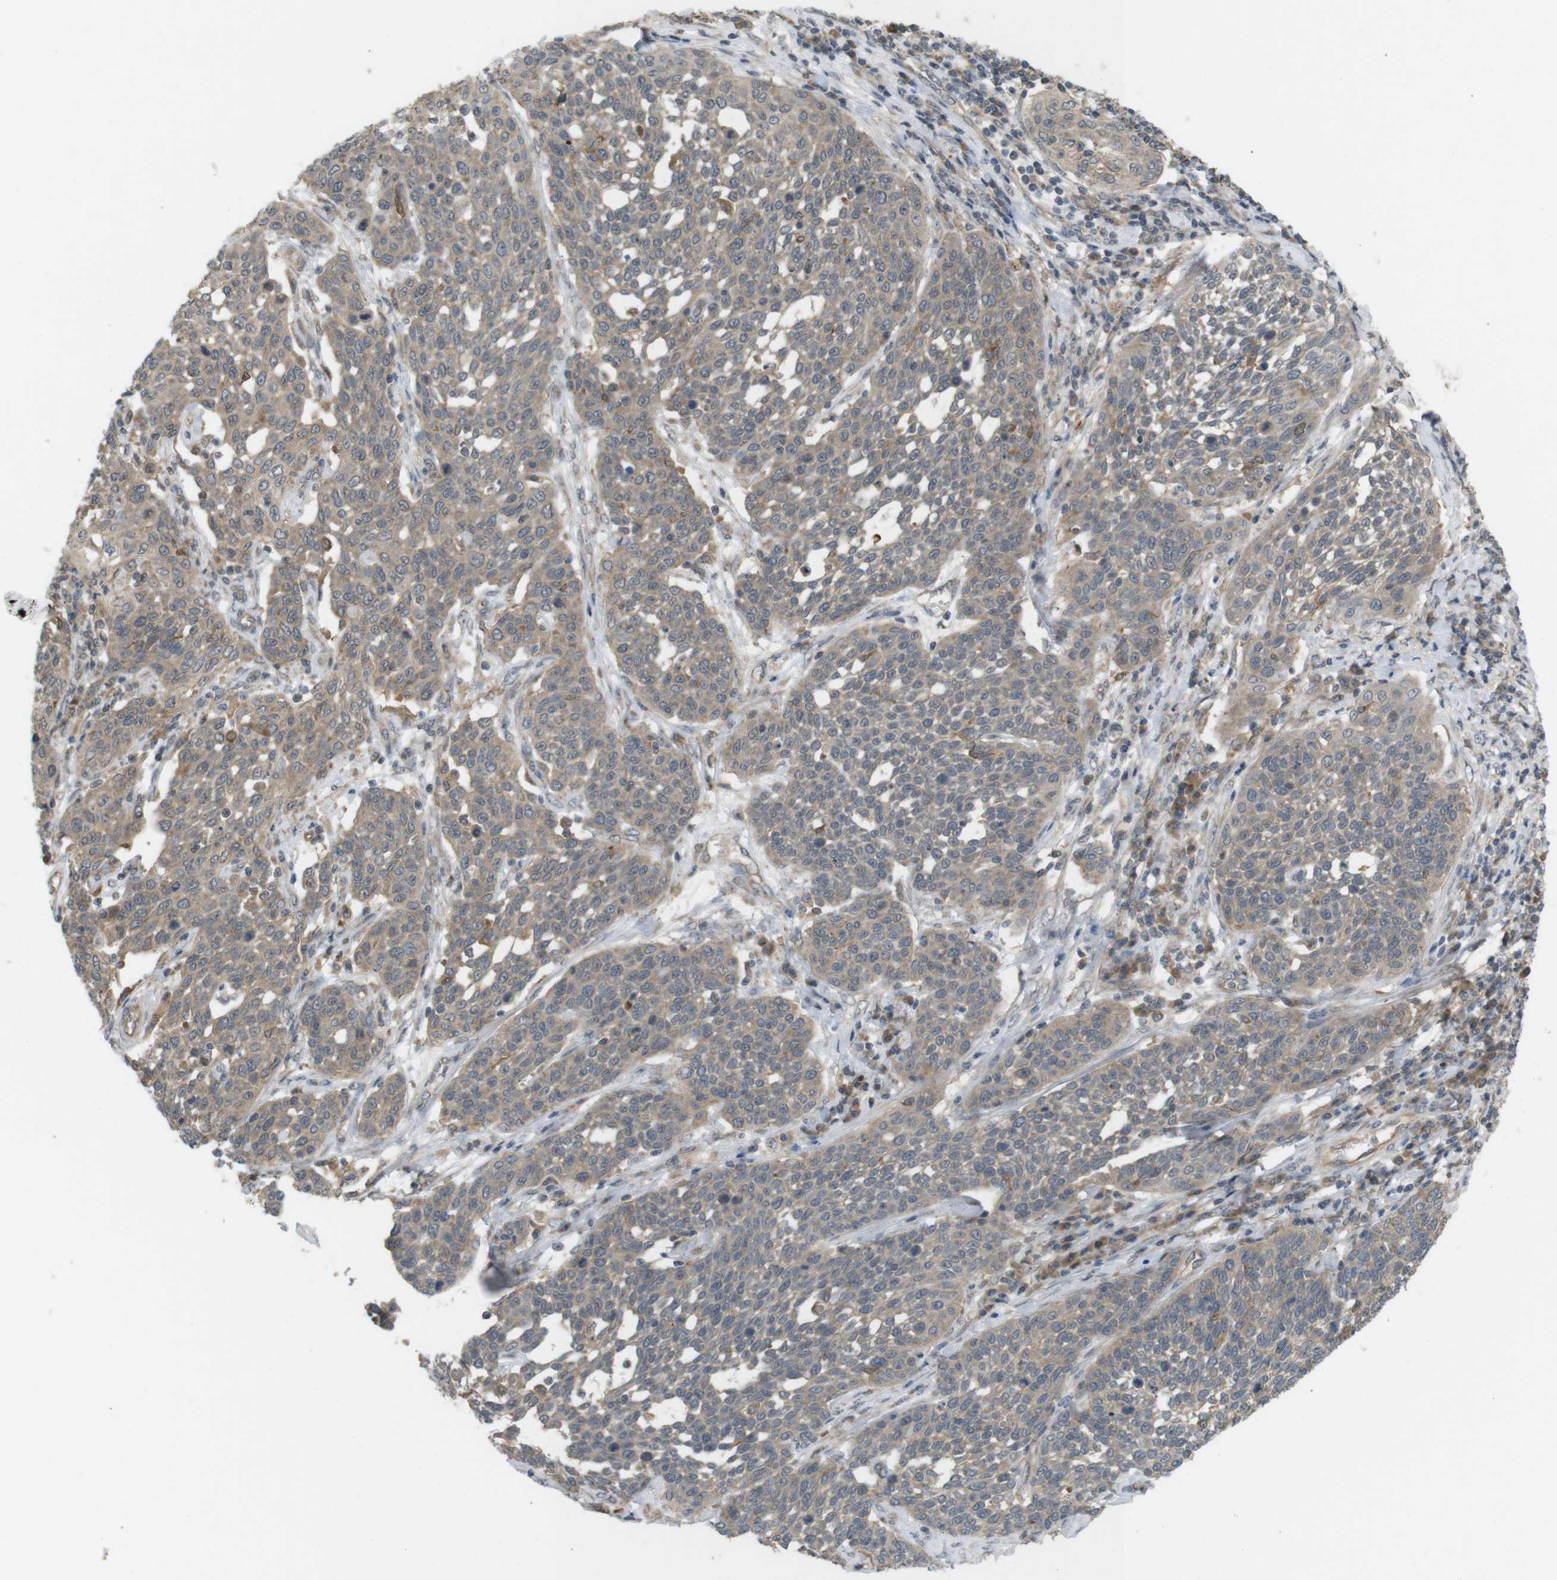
{"staining": {"intensity": "moderate", "quantity": ">75%", "location": "cytoplasmic/membranous"}, "tissue": "cervical cancer", "cell_type": "Tumor cells", "image_type": "cancer", "snomed": [{"axis": "morphology", "description": "Squamous cell carcinoma, NOS"}, {"axis": "topography", "description": "Cervix"}], "caption": "Immunohistochemistry (IHC) micrograph of neoplastic tissue: squamous cell carcinoma (cervical) stained using IHC reveals medium levels of moderate protein expression localized specifically in the cytoplasmic/membranous of tumor cells, appearing as a cytoplasmic/membranous brown color.", "gene": "RNF130", "patient": {"sex": "female", "age": 34}}